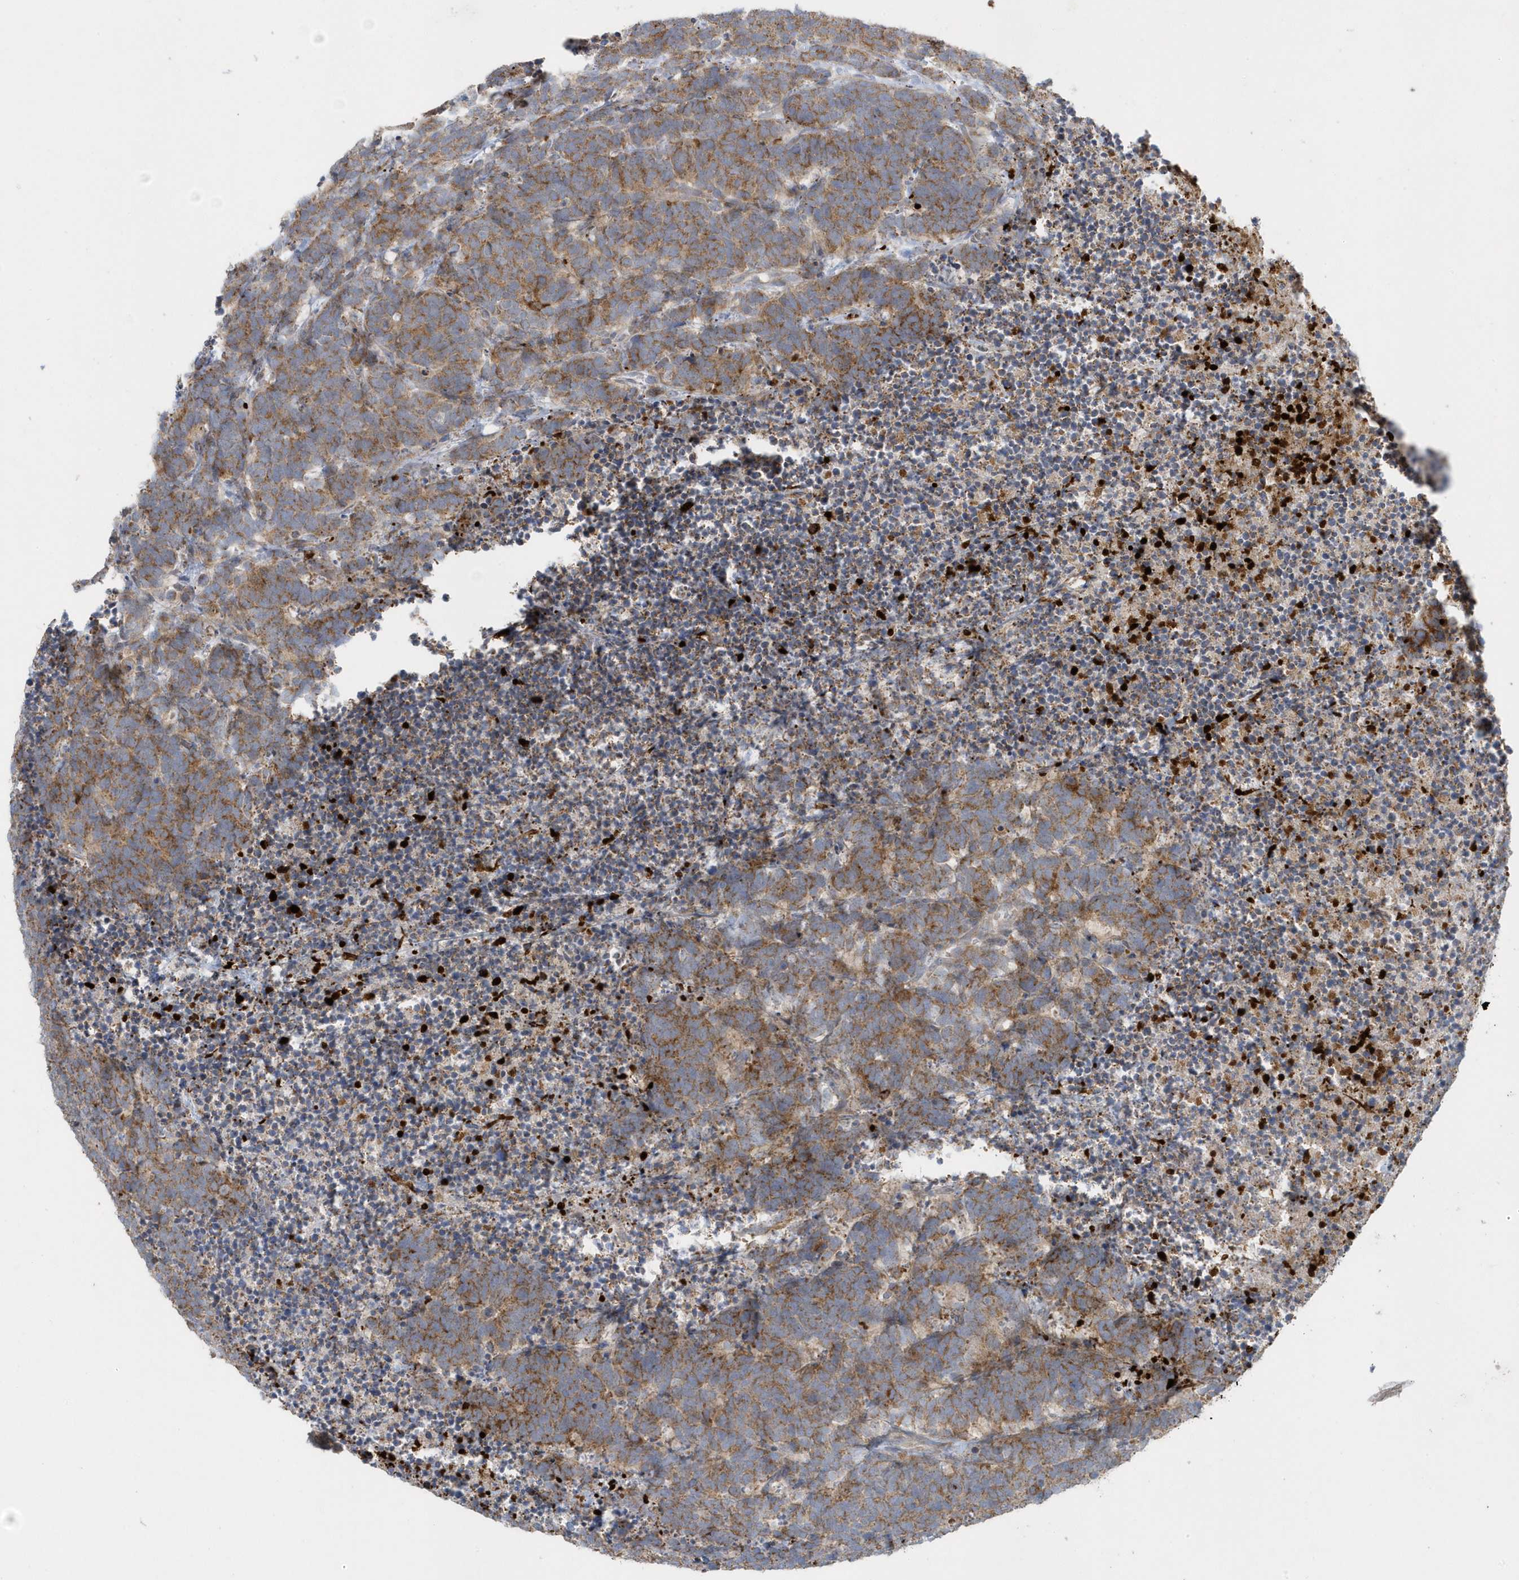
{"staining": {"intensity": "moderate", "quantity": ">75%", "location": "cytoplasmic/membranous"}, "tissue": "carcinoid", "cell_type": "Tumor cells", "image_type": "cancer", "snomed": [{"axis": "morphology", "description": "Carcinoma, NOS"}, {"axis": "morphology", "description": "Carcinoid, malignant, NOS"}, {"axis": "topography", "description": "Urinary bladder"}], "caption": "Immunohistochemical staining of carcinoma demonstrates moderate cytoplasmic/membranous protein staining in about >75% of tumor cells.", "gene": "SLC38A2", "patient": {"sex": "male", "age": 57}}